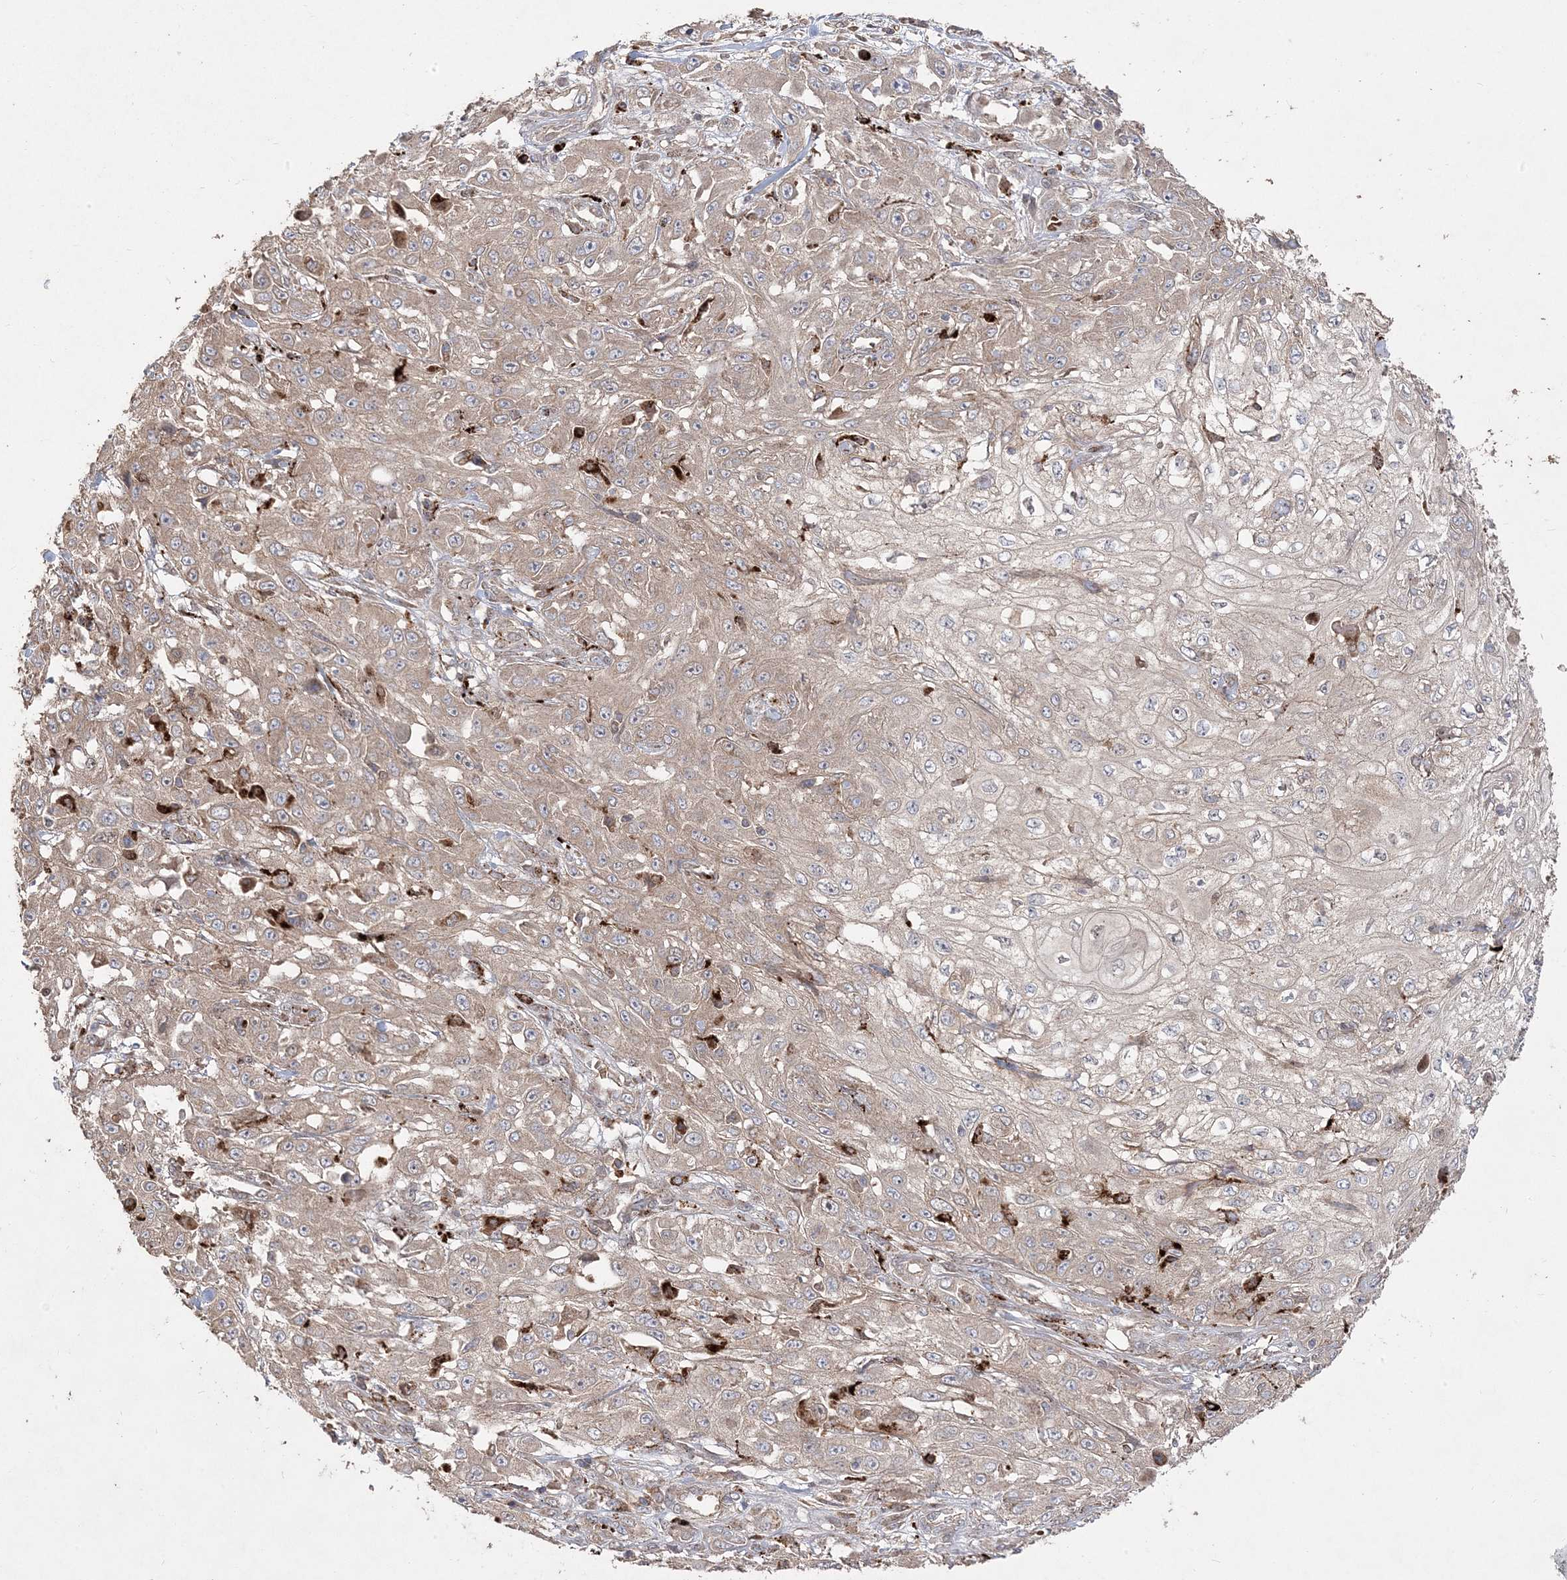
{"staining": {"intensity": "weak", "quantity": ">75%", "location": "cytoplasmic/membranous"}, "tissue": "skin cancer", "cell_type": "Tumor cells", "image_type": "cancer", "snomed": [{"axis": "morphology", "description": "Squamous cell carcinoma, NOS"}, {"axis": "morphology", "description": "Squamous cell carcinoma, metastatic, NOS"}, {"axis": "topography", "description": "Skin"}, {"axis": "topography", "description": "Lymph node"}], "caption": "Protein analysis of skin metastatic squamous cell carcinoma tissue demonstrates weak cytoplasmic/membranous expression in about >75% of tumor cells.", "gene": "PPOX", "patient": {"sex": "male", "age": 75}}